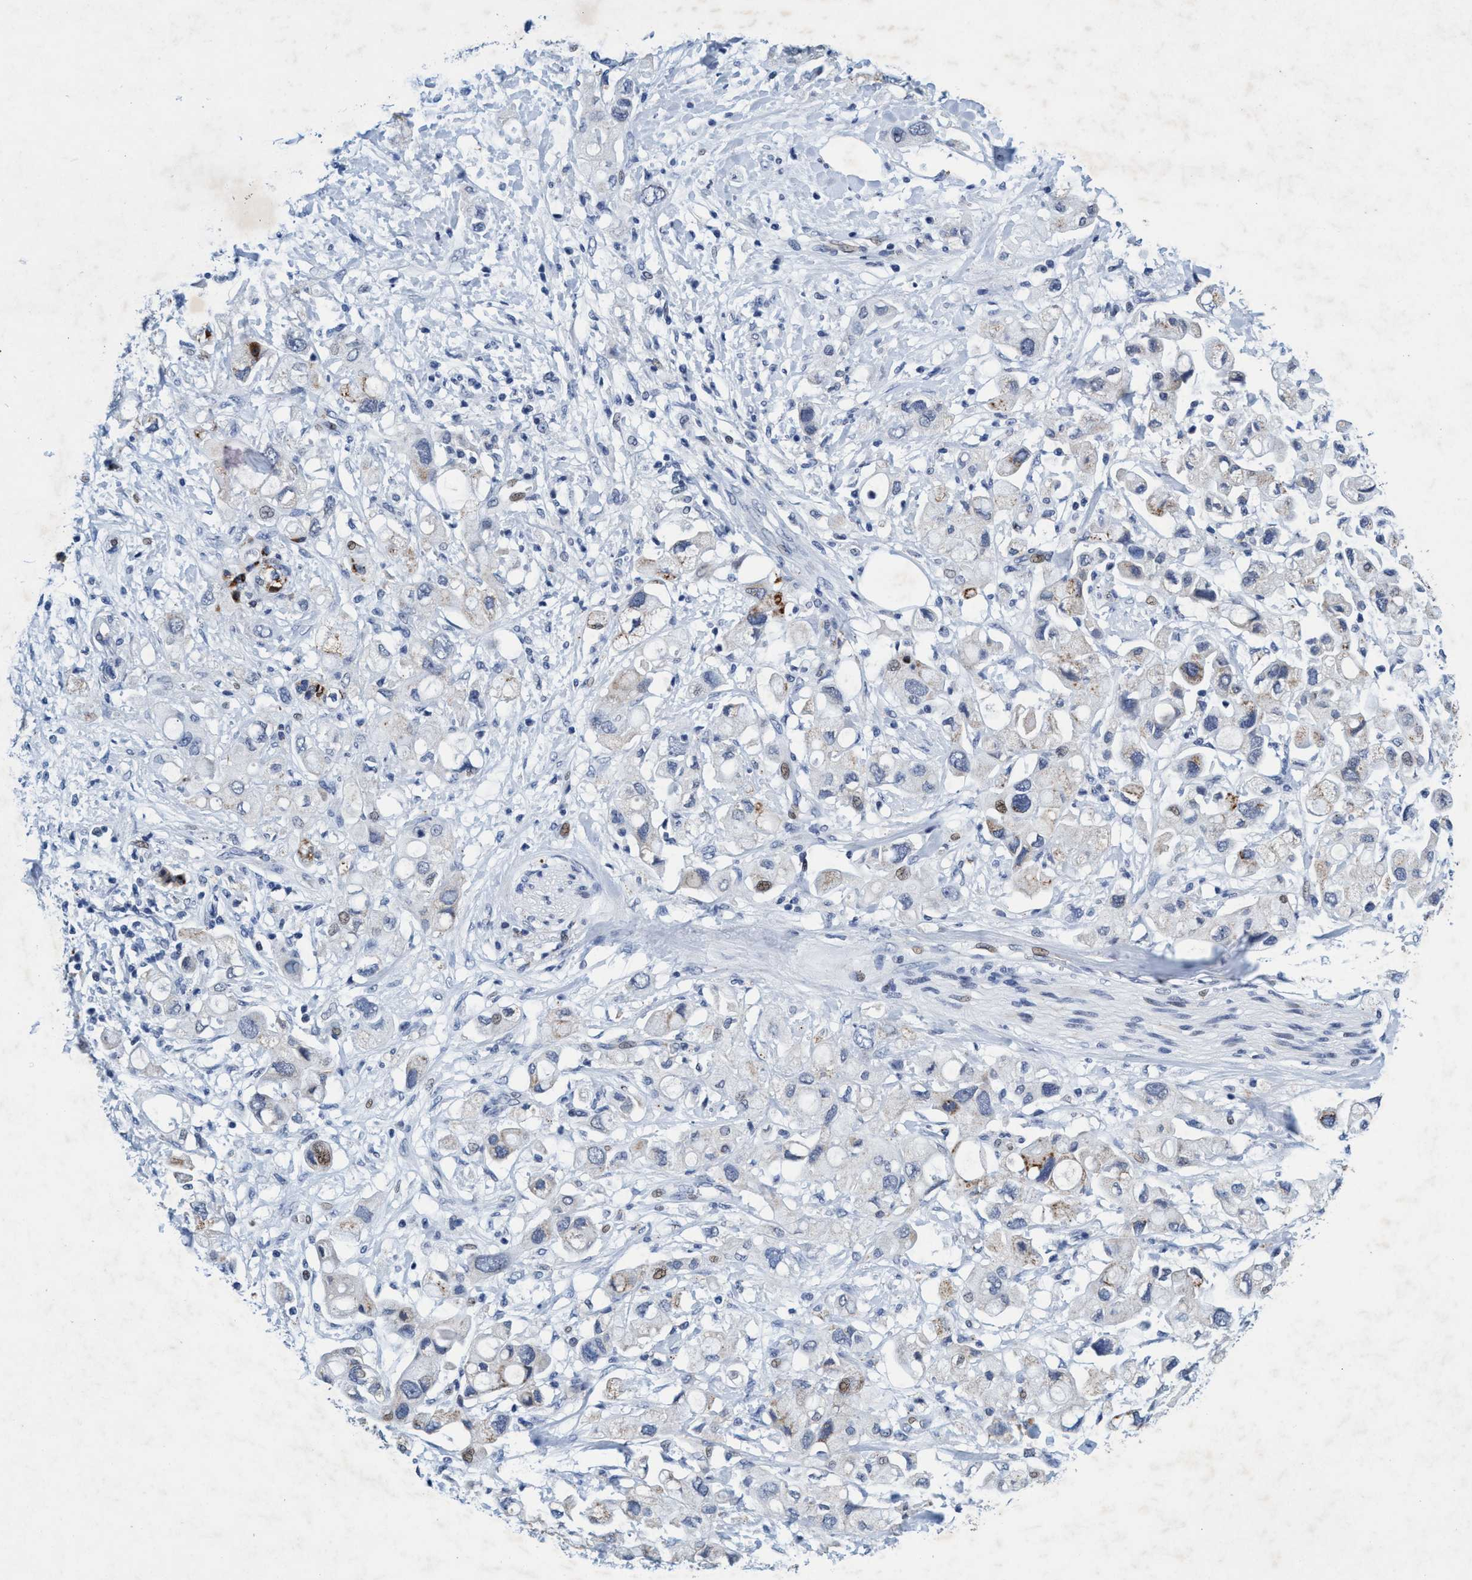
{"staining": {"intensity": "weak", "quantity": "<25%", "location": "cytoplasmic/membranous,nuclear"}, "tissue": "pancreatic cancer", "cell_type": "Tumor cells", "image_type": "cancer", "snomed": [{"axis": "morphology", "description": "Adenocarcinoma, NOS"}, {"axis": "topography", "description": "Pancreas"}], "caption": "Immunohistochemistry (IHC) photomicrograph of neoplastic tissue: human pancreatic cancer stained with DAB shows no significant protein expression in tumor cells.", "gene": "GRB14", "patient": {"sex": "female", "age": 56}}